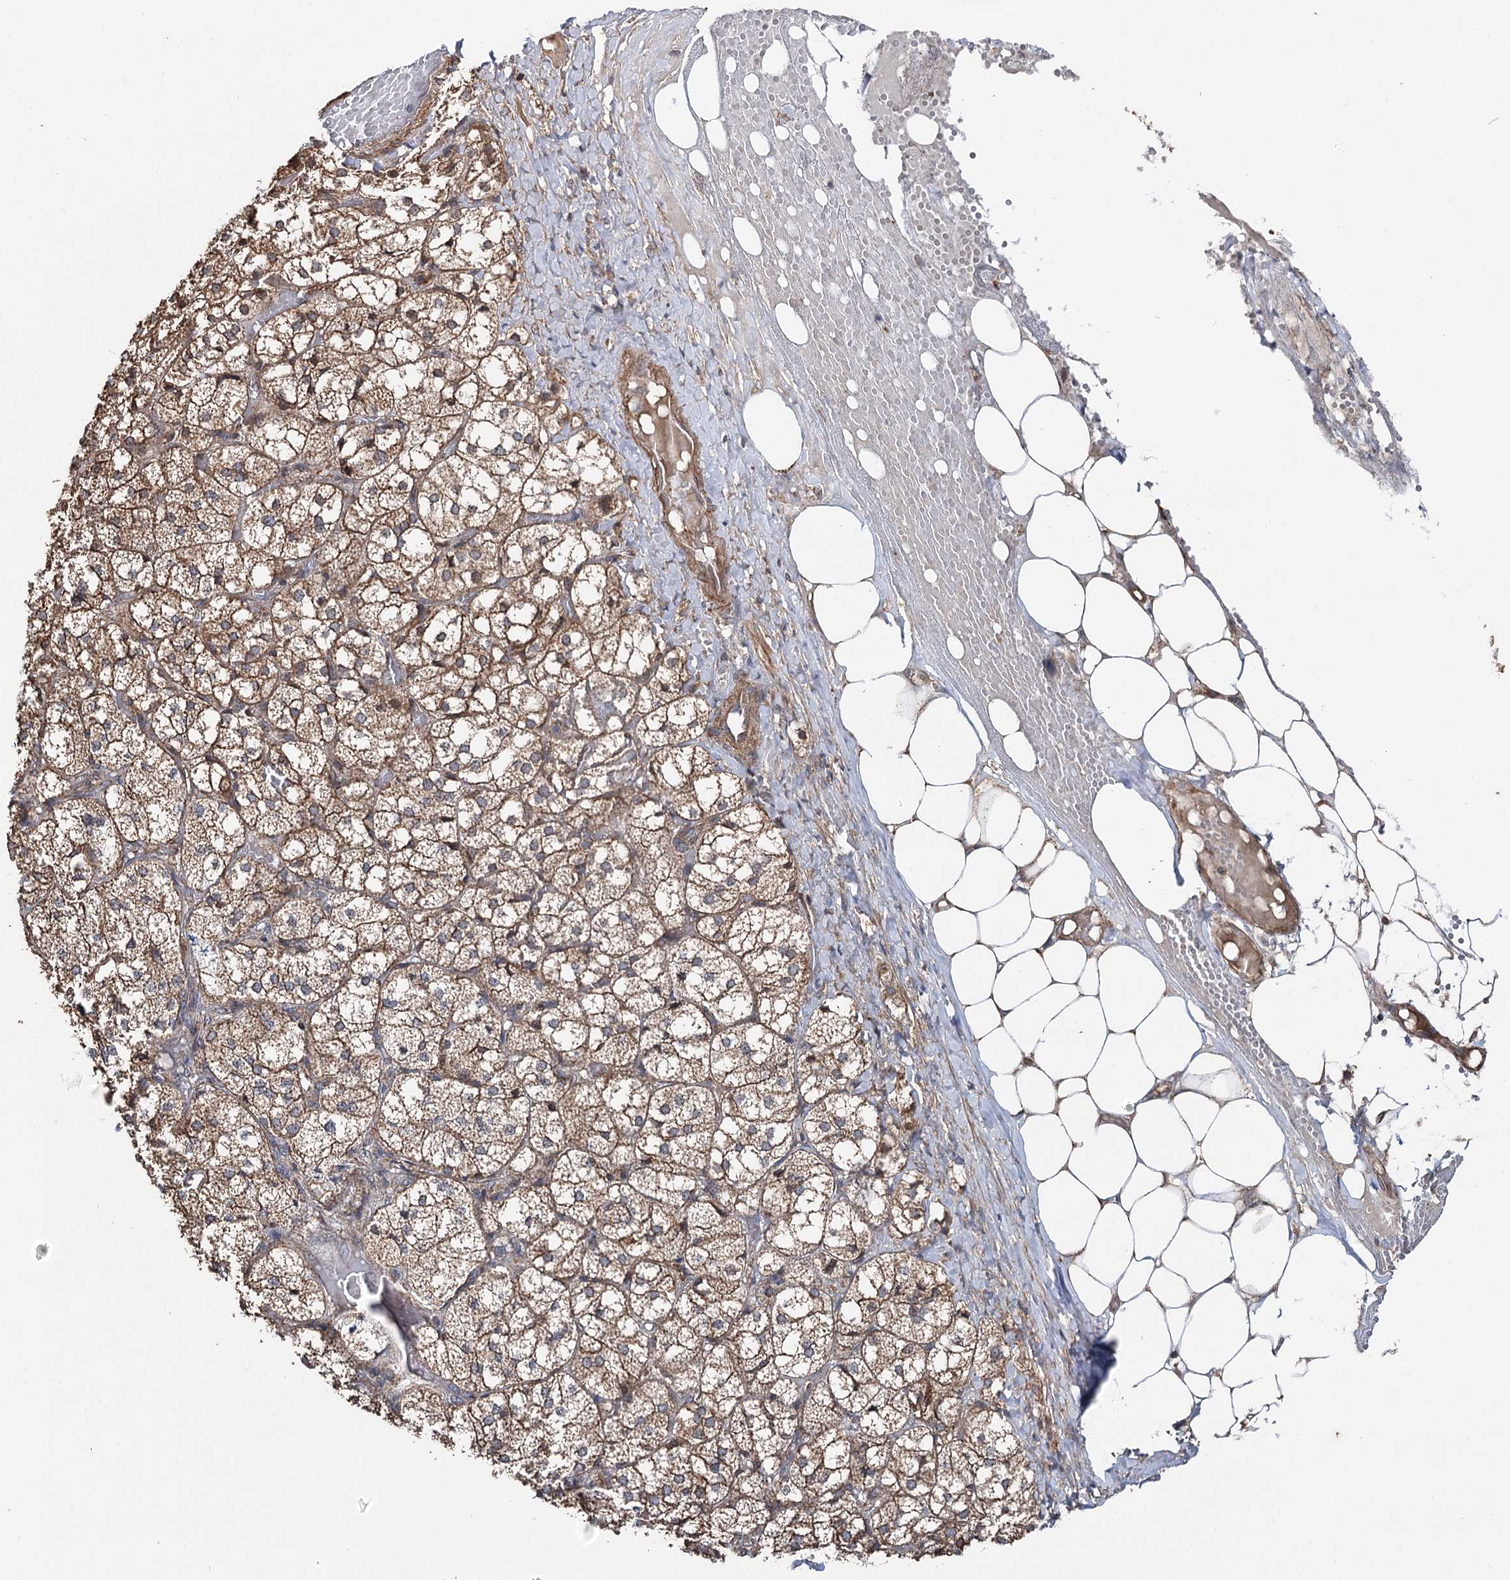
{"staining": {"intensity": "moderate", "quantity": ">75%", "location": "cytoplasmic/membranous"}, "tissue": "adrenal gland", "cell_type": "Glandular cells", "image_type": "normal", "snomed": [{"axis": "morphology", "description": "Normal tissue, NOS"}, {"axis": "topography", "description": "Adrenal gland"}], "caption": "This is a photomicrograph of immunohistochemistry staining of normal adrenal gland, which shows moderate staining in the cytoplasmic/membranous of glandular cells.", "gene": "ITFG2", "patient": {"sex": "female", "age": 61}}